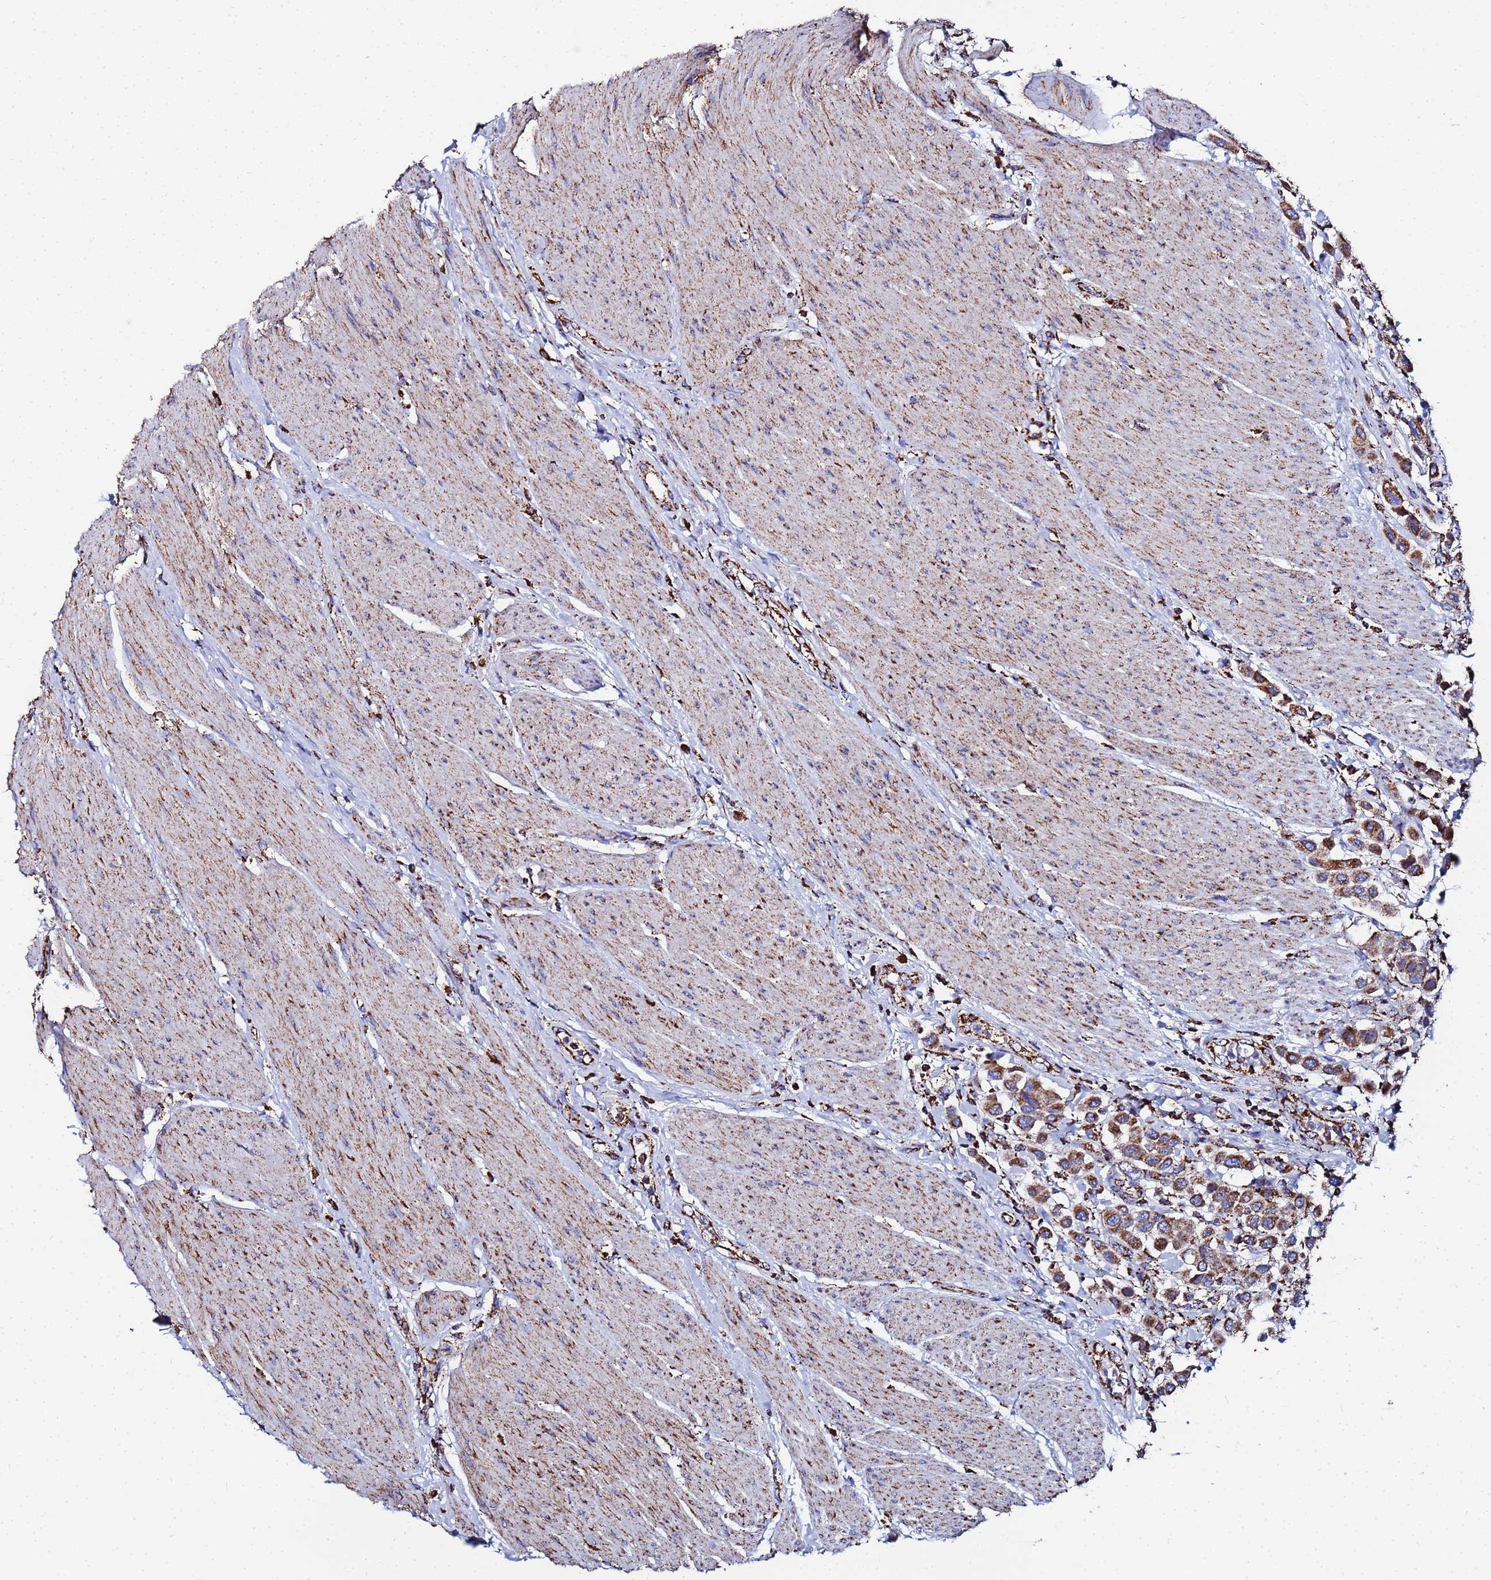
{"staining": {"intensity": "strong", "quantity": ">75%", "location": "cytoplasmic/membranous"}, "tissue": "urothelial cancer", "cell_type": "Tumor cells", "image_type": "cancer", "snomed": [{"axis": "morphology", "description": "Urothelial carcinoma, High grade"}, {"axis": "topography", "description": "Urinary bladder"}], "caption": "There is high levels of strong cytoplasmic/membranous positivity in tumor cells of urothelial cancer, as demonstrated by immunohistochemical staining (brown color).", "gene": "GLUD1", "patient": {"sex": "male", "age": 50}}